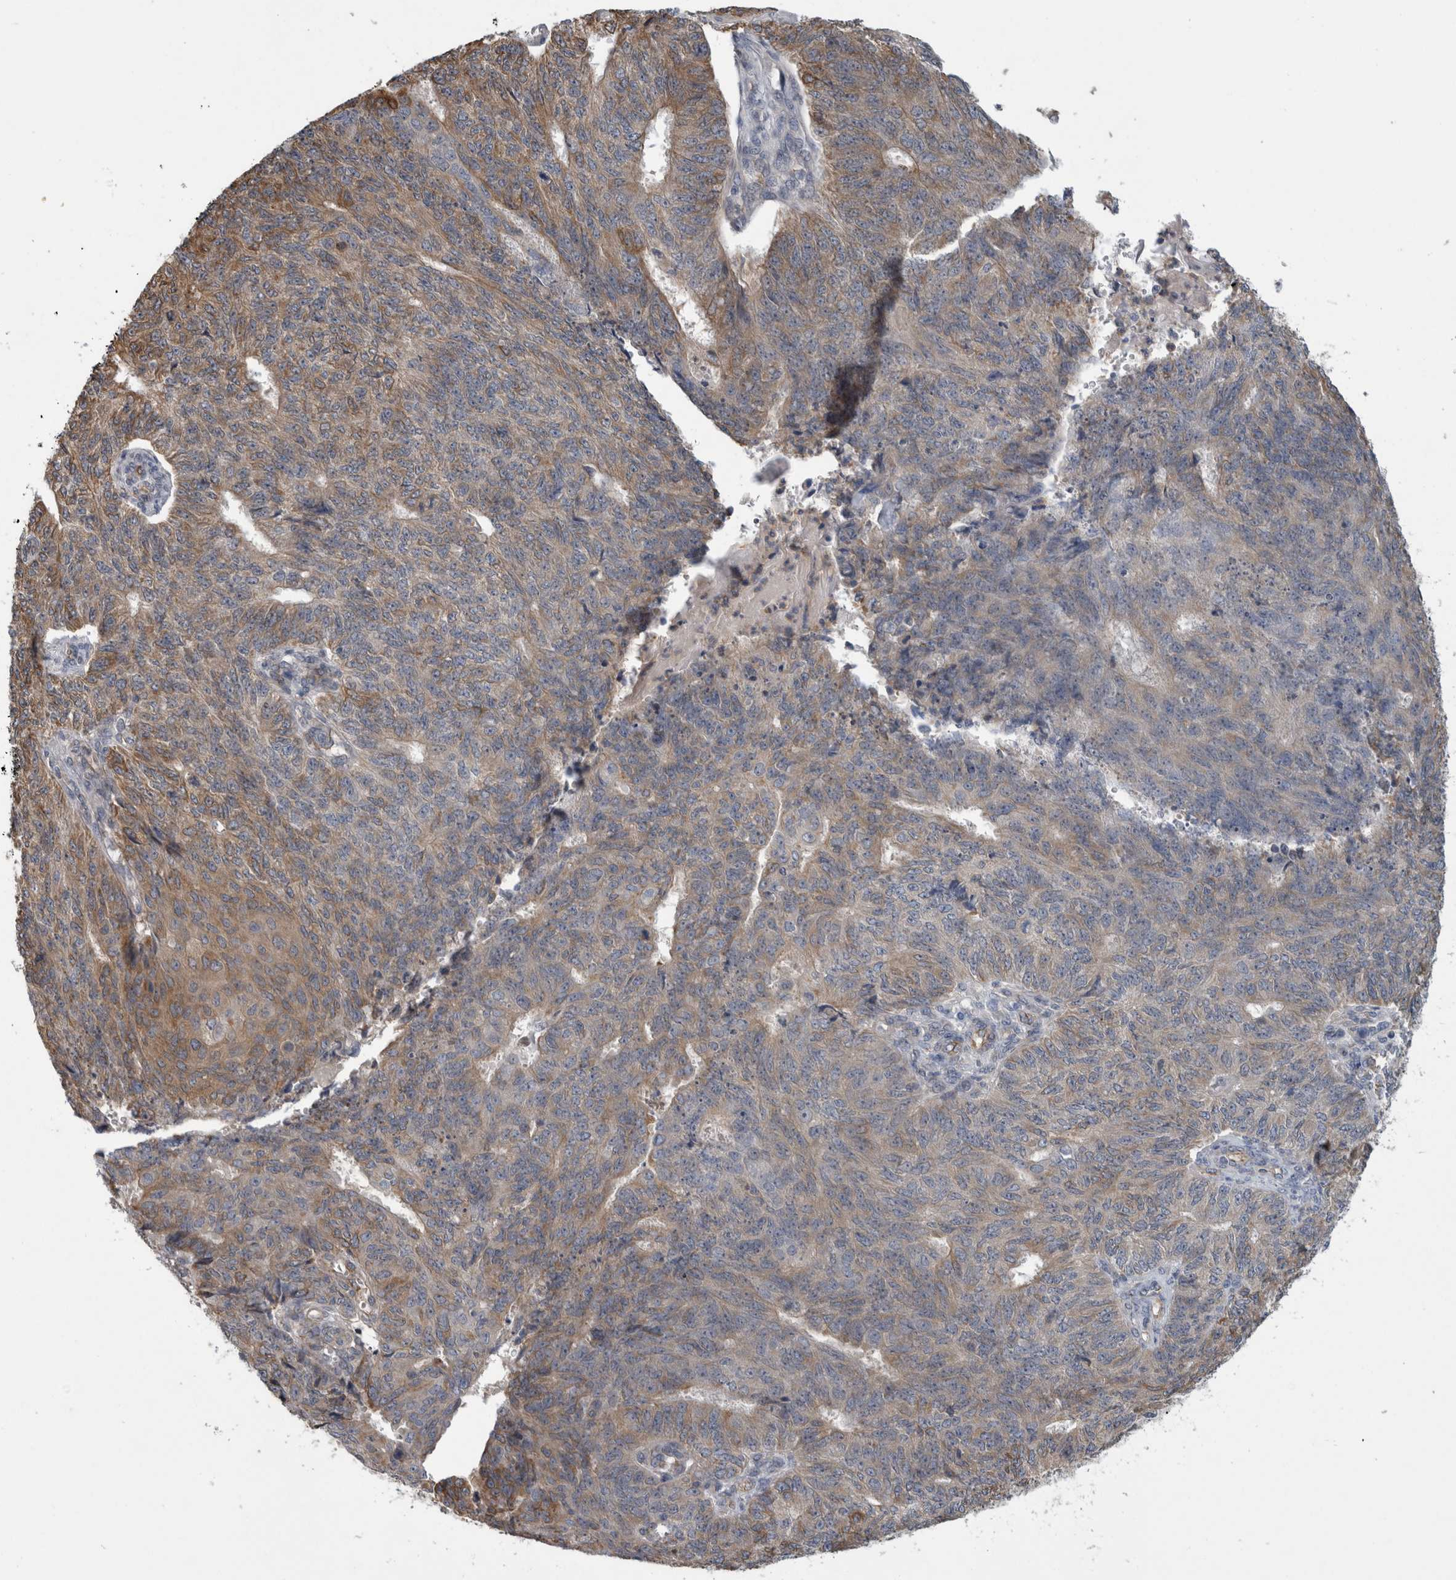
{"staining": {"intensity": "weak", "quantity": ">75%", "location": "cytoplasmic/membranous"}, "tissue": "endometrial cancer", "cell_type": "Tumor cells", "image_type": "cancer", "snomed": [{"axis": "morphology", "description": "Adenocarcinoma, NOS"}, {"axis": "topography", "description": "Endometrium"}], "caption": "Immunohistochemical staining of adenocarcinoma (endometrial) shows low levels of weak cytoplasmic/membranous expression in about >75% of tumor cells. The protein of interest is shown in brown color, while the nuclei are stained blue.", "gene": "ANKFY1", "patient": {"sex": "female", "age": 32}}